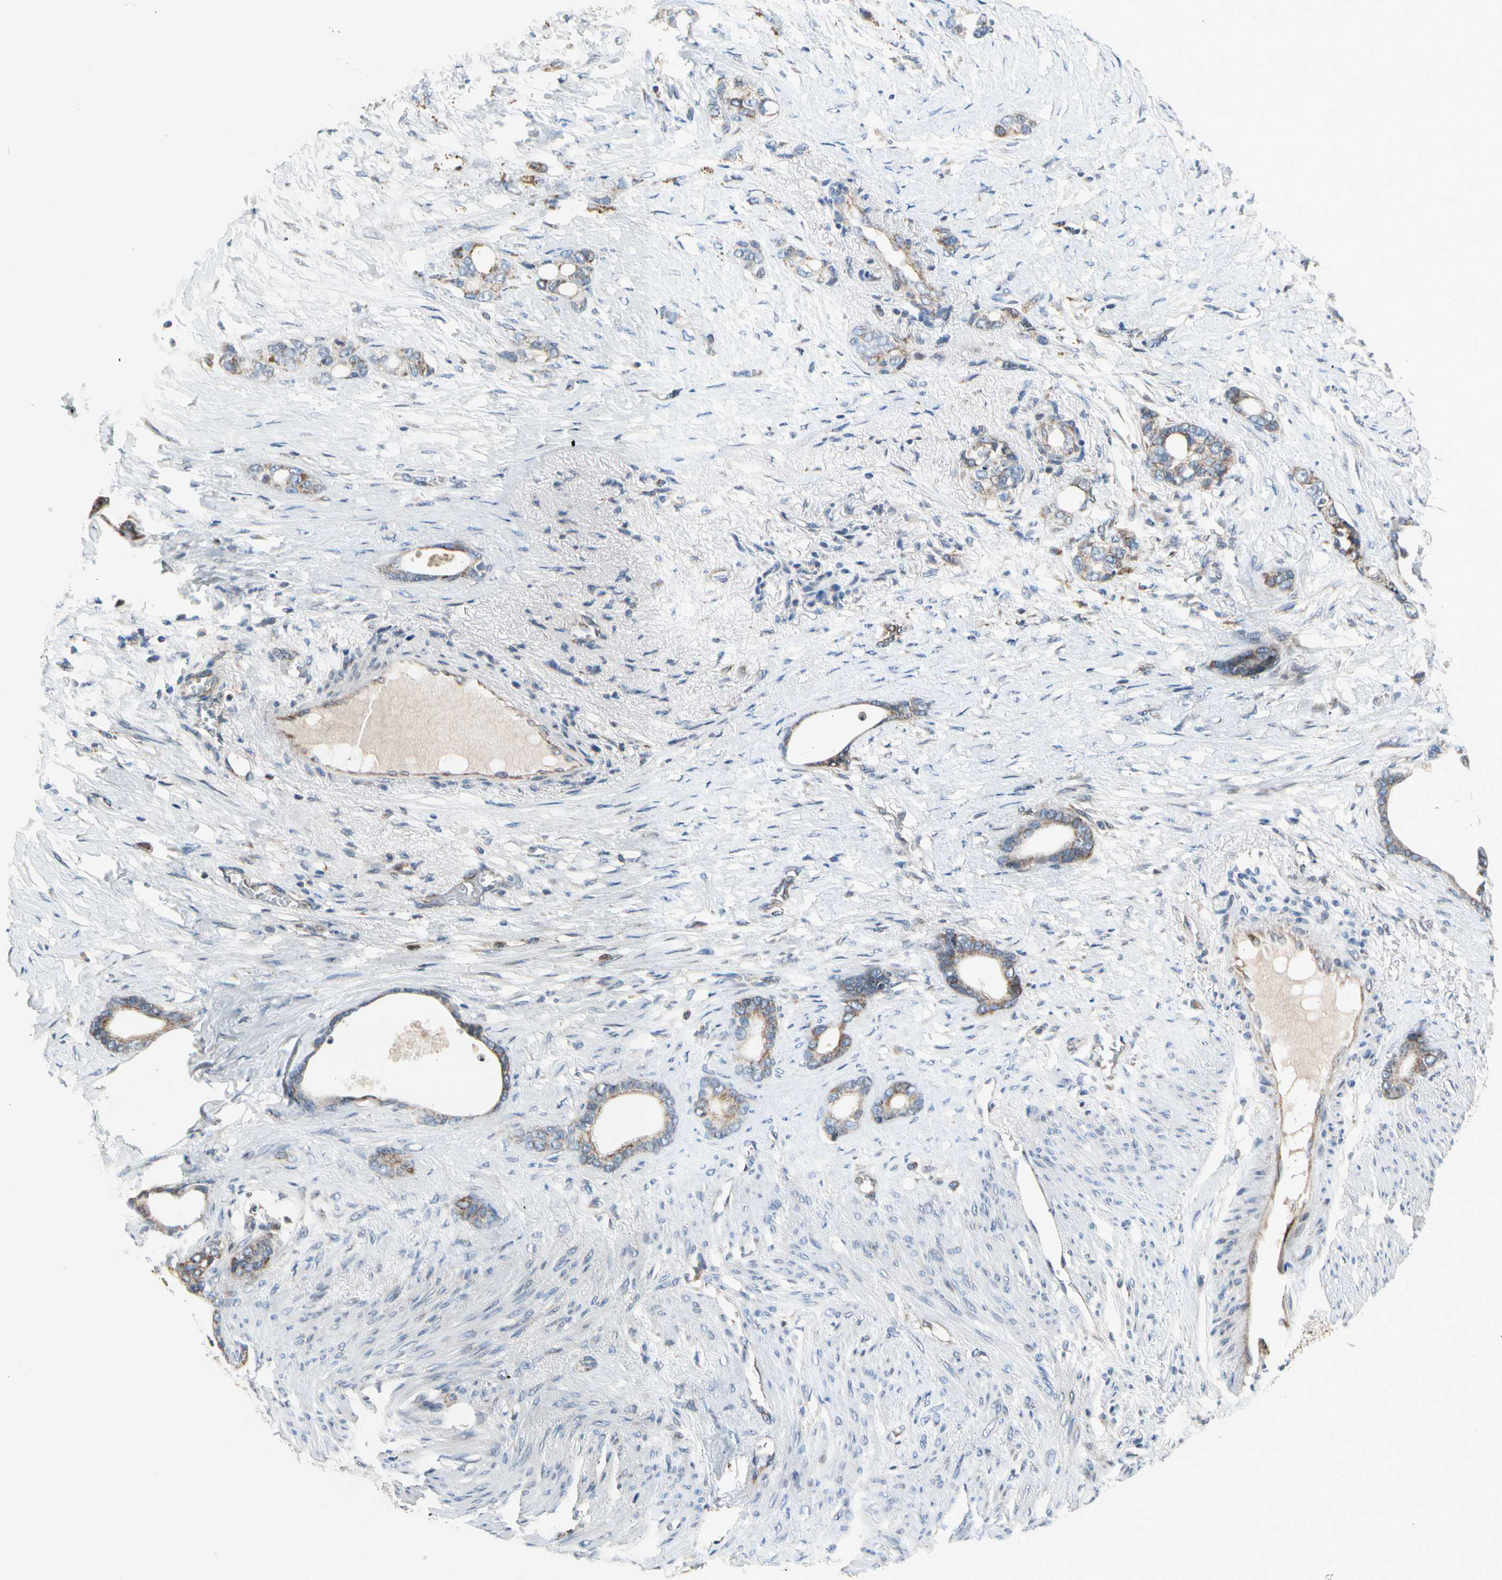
{"staining": {"intensity": "moderate", "quantity": ">75%", "location": "cytoplasmic/membranous"}, "tissue": "stomach cancer", "cell_type": "Tumor cells", "image_type": "cancer", "snomed": [{"axis": "morphology", "description": "Adenocarcinoma, NOS"}, {"axis": "topography", "description": "Stomach"}], "caption": "An image of human adenocarcinoma (stomach) stained for a protein exhibits moderate cytoplasmic/membranous brown staining in tumor cells. Immunohistochemistry (ihc) stains the protein of interest in brown and the nuclei are stained blue.", "gene": "NPHP3", "patient": {"sex": "female", "age": 75}}